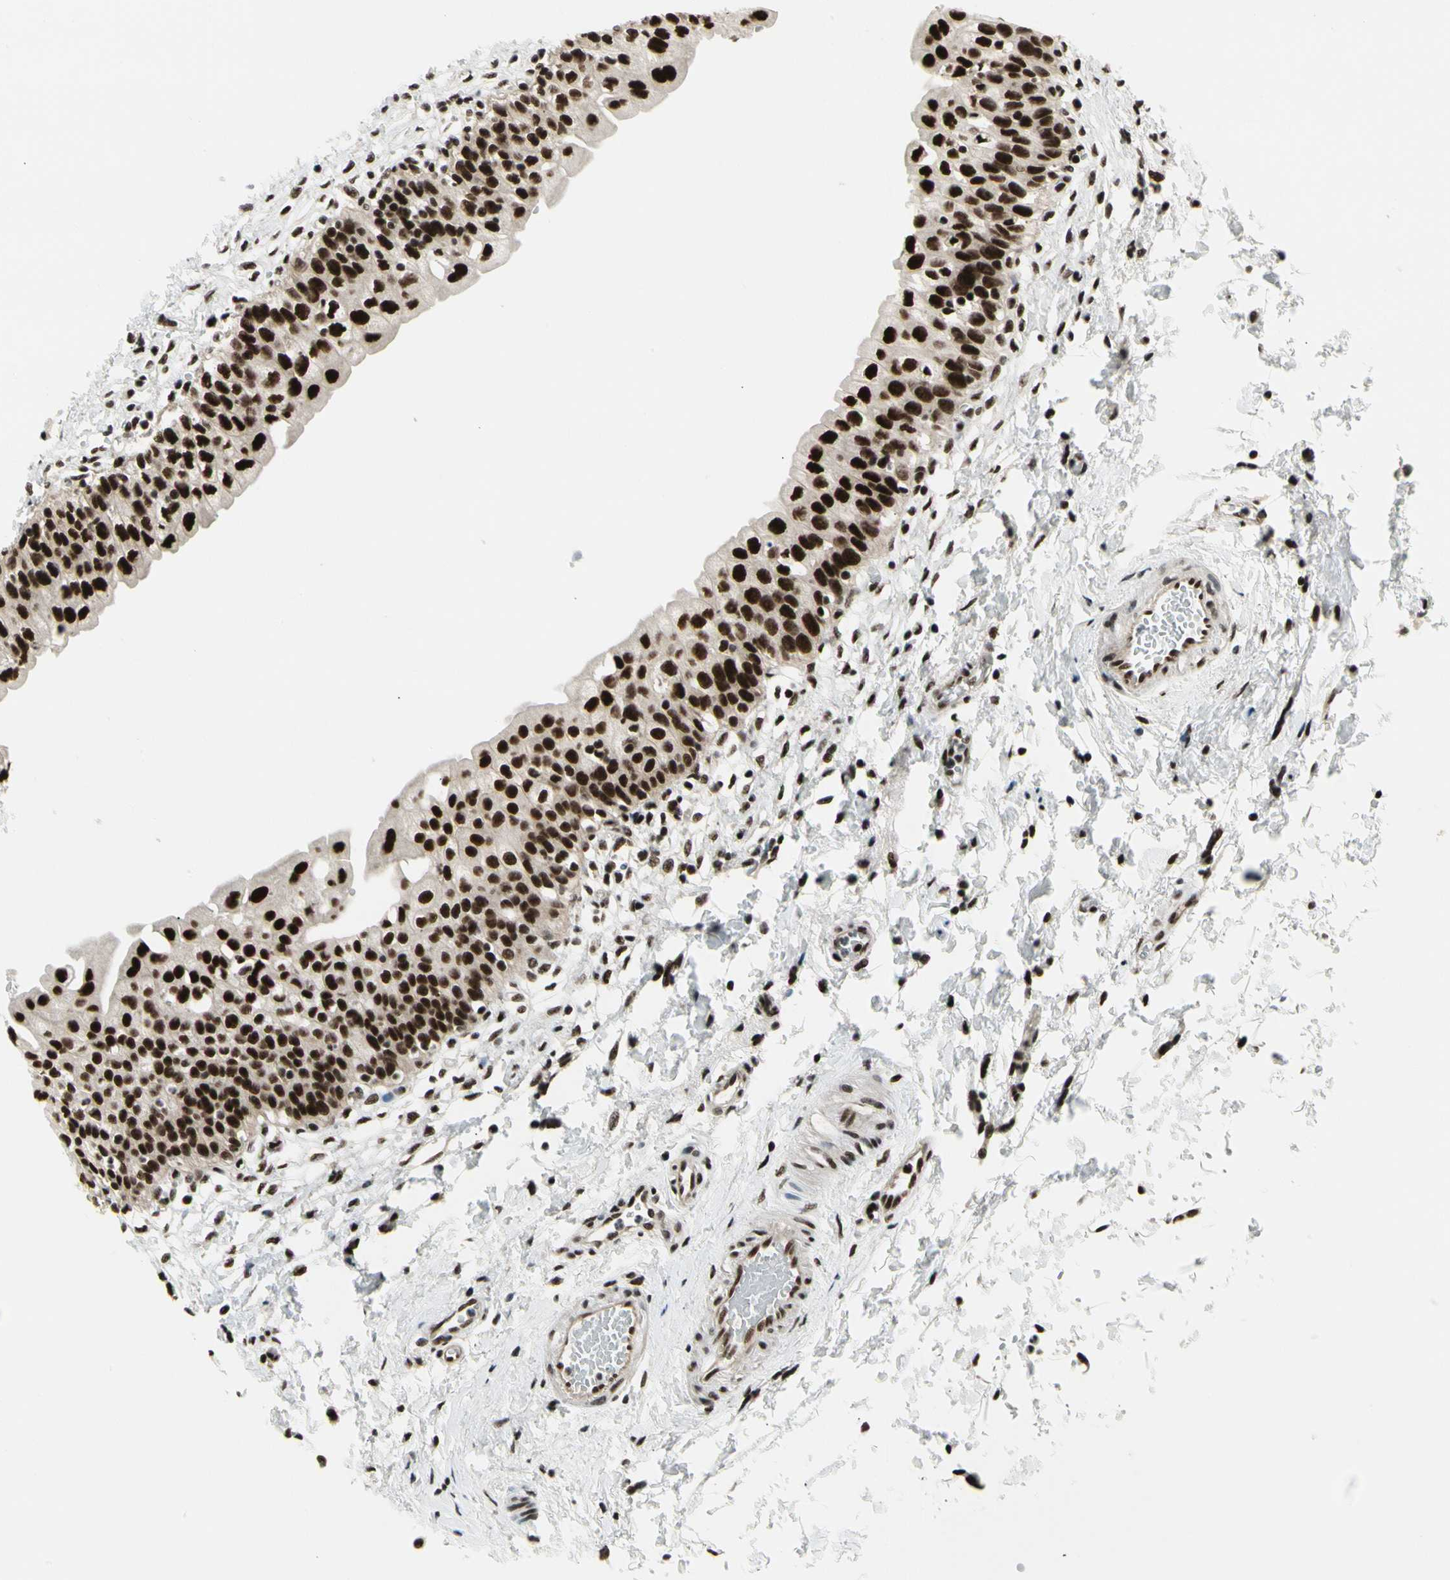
{"staining": {"intensity": "strong", "quantity": ">75%", "location": "nuclear"}, "tissue": "urinary bladder", "cell_type": "Urothelial cells", "image_type": "normal", "snomed": [{"axis": "morphology", "description": "Normal tissue, NOS"}, {"axis": "topography", "description": "Urinary bladder"}], "caption": "Immunohistochemical staining of unremarkable human urinary bladder exhibits strong nuclear protein positivity in approximately >75% of urothelial cells. (DAB (3,3'-diaminobenzidine) IHC with brightfield microscopy, high magnification).", "gene": "SRSF11", "patient": {"sex": "male", "age": 55}}